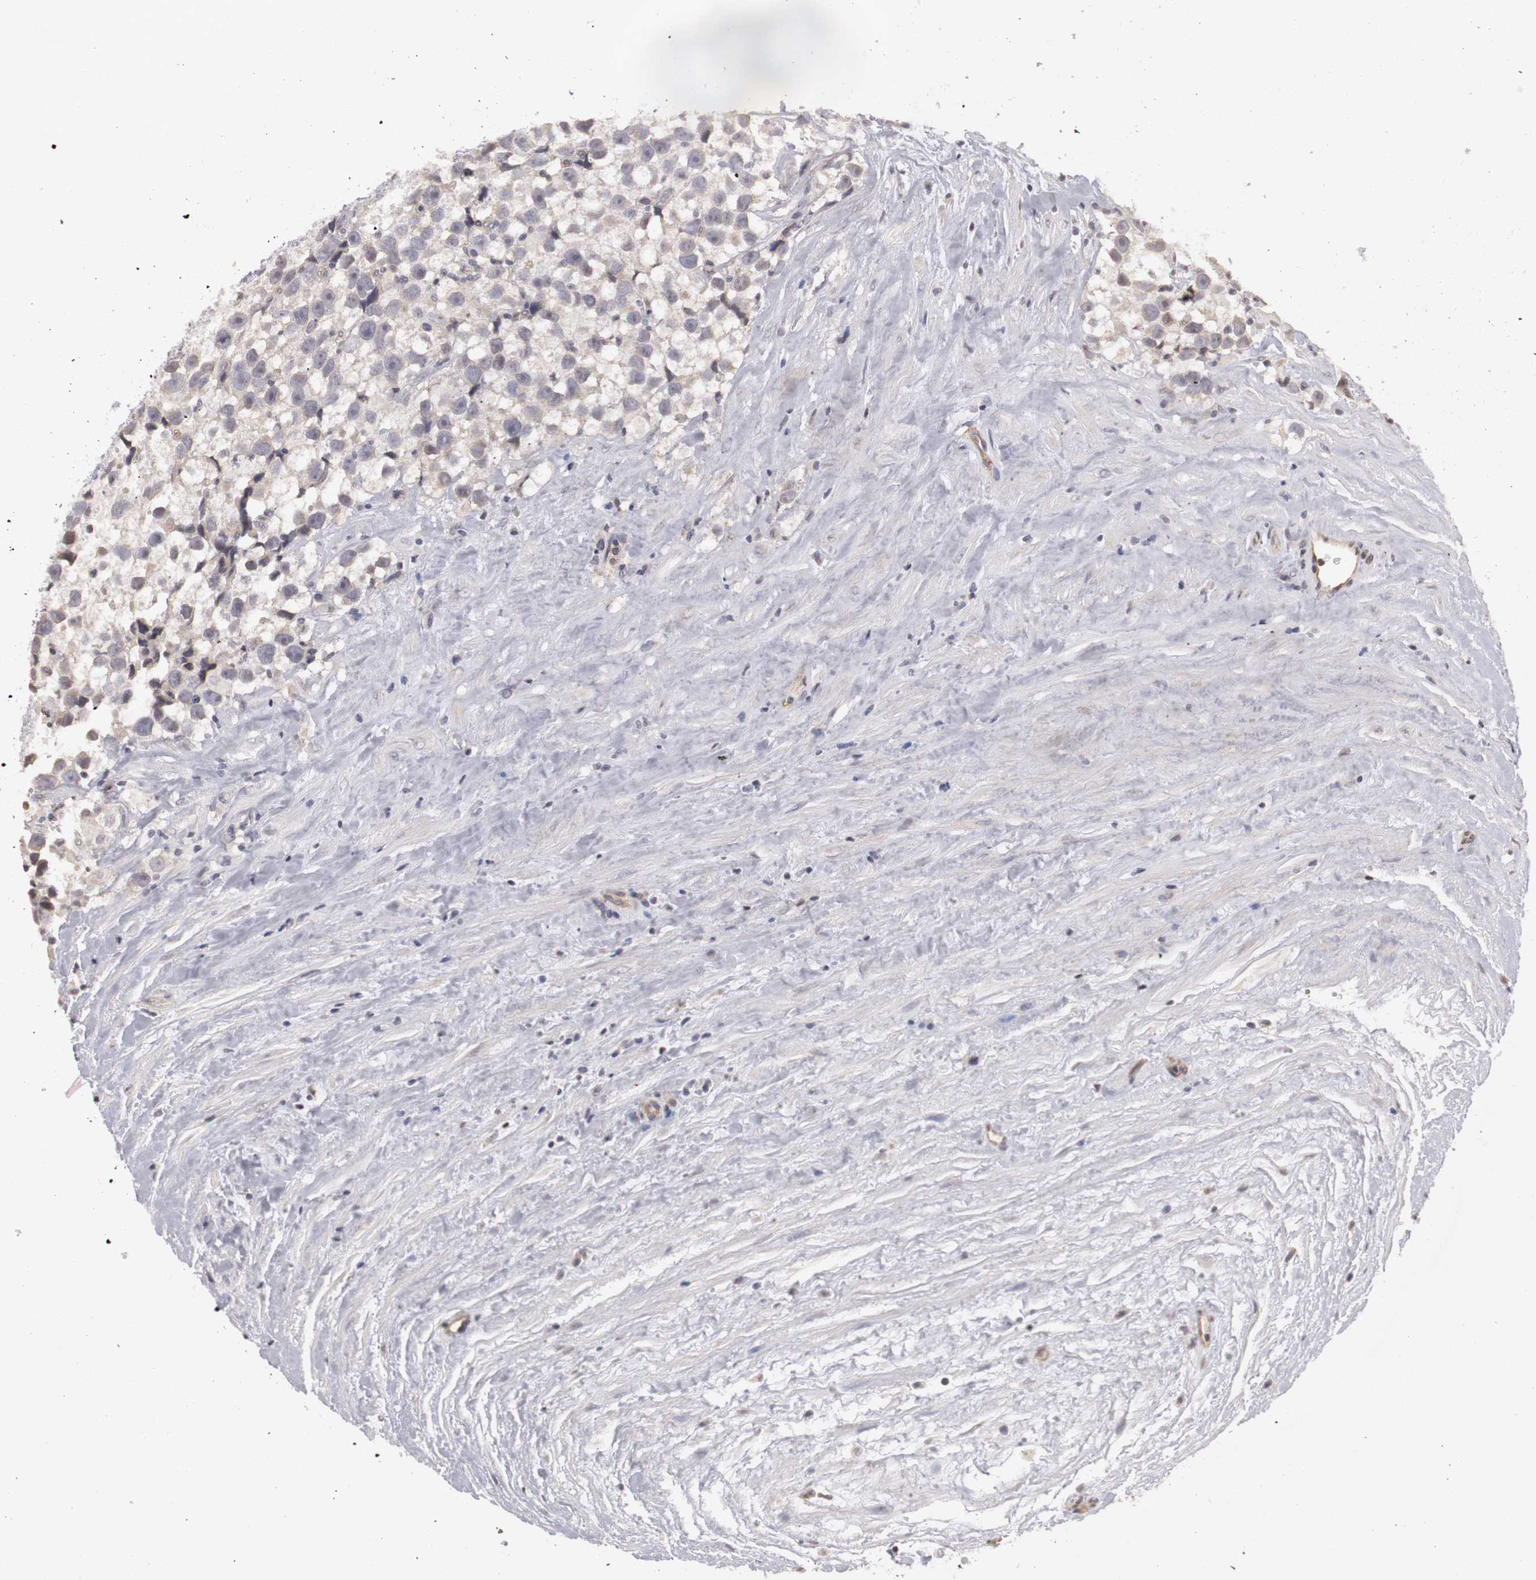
{"staining": {"intensity": "weak", "quantity": ">75%", "location": "cytoplasmic/membranous,nuclear"}, "tissue": "testis cancer", "cell_type": "Tumor cells", "image_type": "cancer", "snomed": [{"axis": "morphology", "description": "Seminoma, NOS"}, {"axis": "topography", "description": "Testis"}], "caption": "Testis cancer tissue exhibits weak cytoplasmic/membranous and nuclear expression in about >75% of tumor cells, visualized by immunohistochemistry.", "gene": "PLEKHA1", "patient": {"sex": "male", "age": 43}}